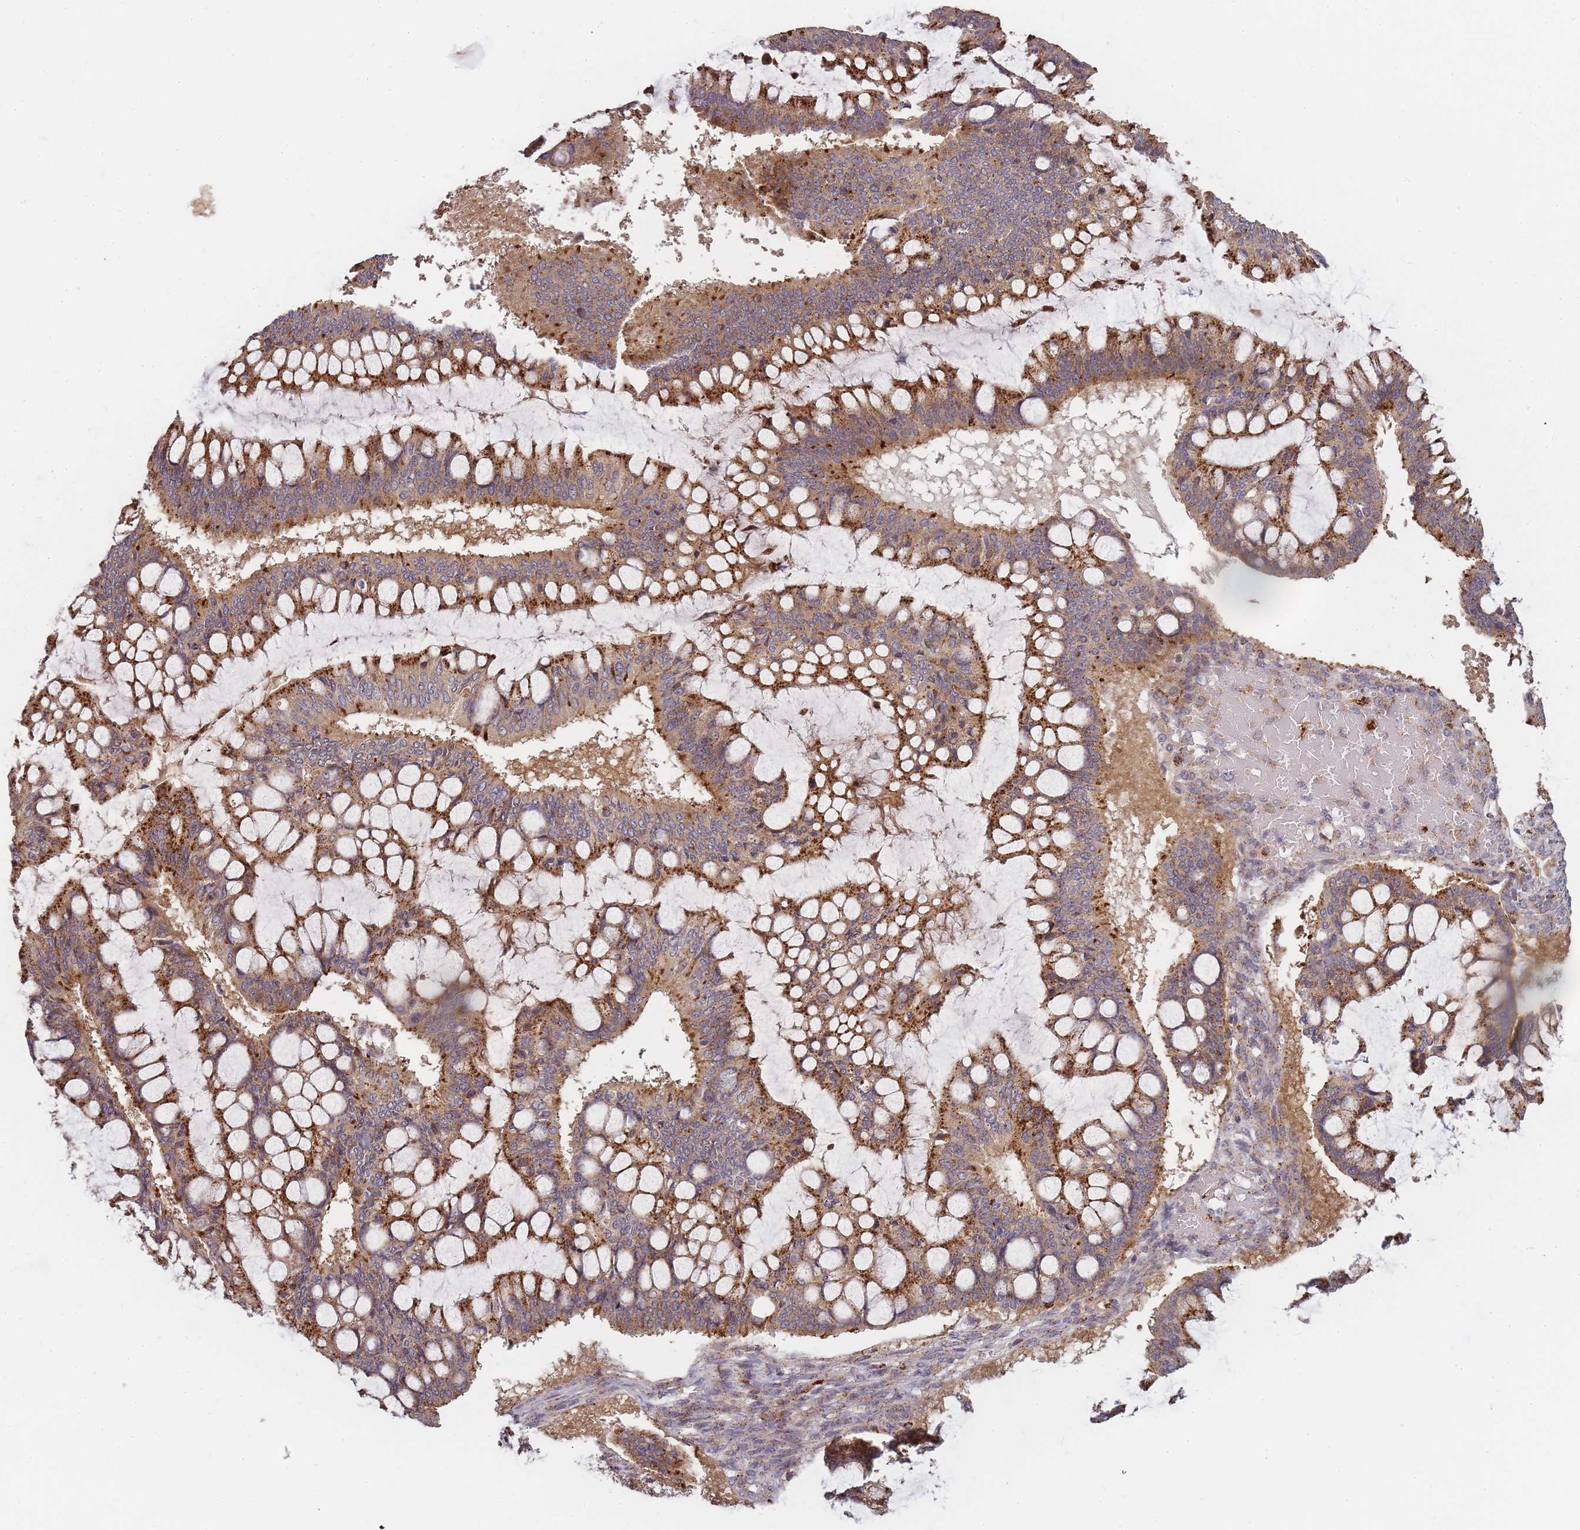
{"staining": {"intensity": "moderate", "quantity": ">75%", "location": "cytoplasmic/membranous"}, "tissue": "ovarian cancer", "cell_type": "Tumor cells", "image_type": "cancer", "snomed": [{"axis": "morphology", "description": "Cystadenocarcinoma, mucinous, NOS"}, {"axis": "topography", "description": "Ovary"}], "caption": "Immunohistochemical staining of human ovarian mucinous cystadenocarcinoma shows medium levels of moderate cytoplasmic/membranous protein staining in about >75% of tumor cells. (Stains: DAB in brown, nuclei in blue, Microscopy: brightfield microscopy at high magnification).", "gene": "ATG5", "patient": {"sex": "female", "age": 73}}